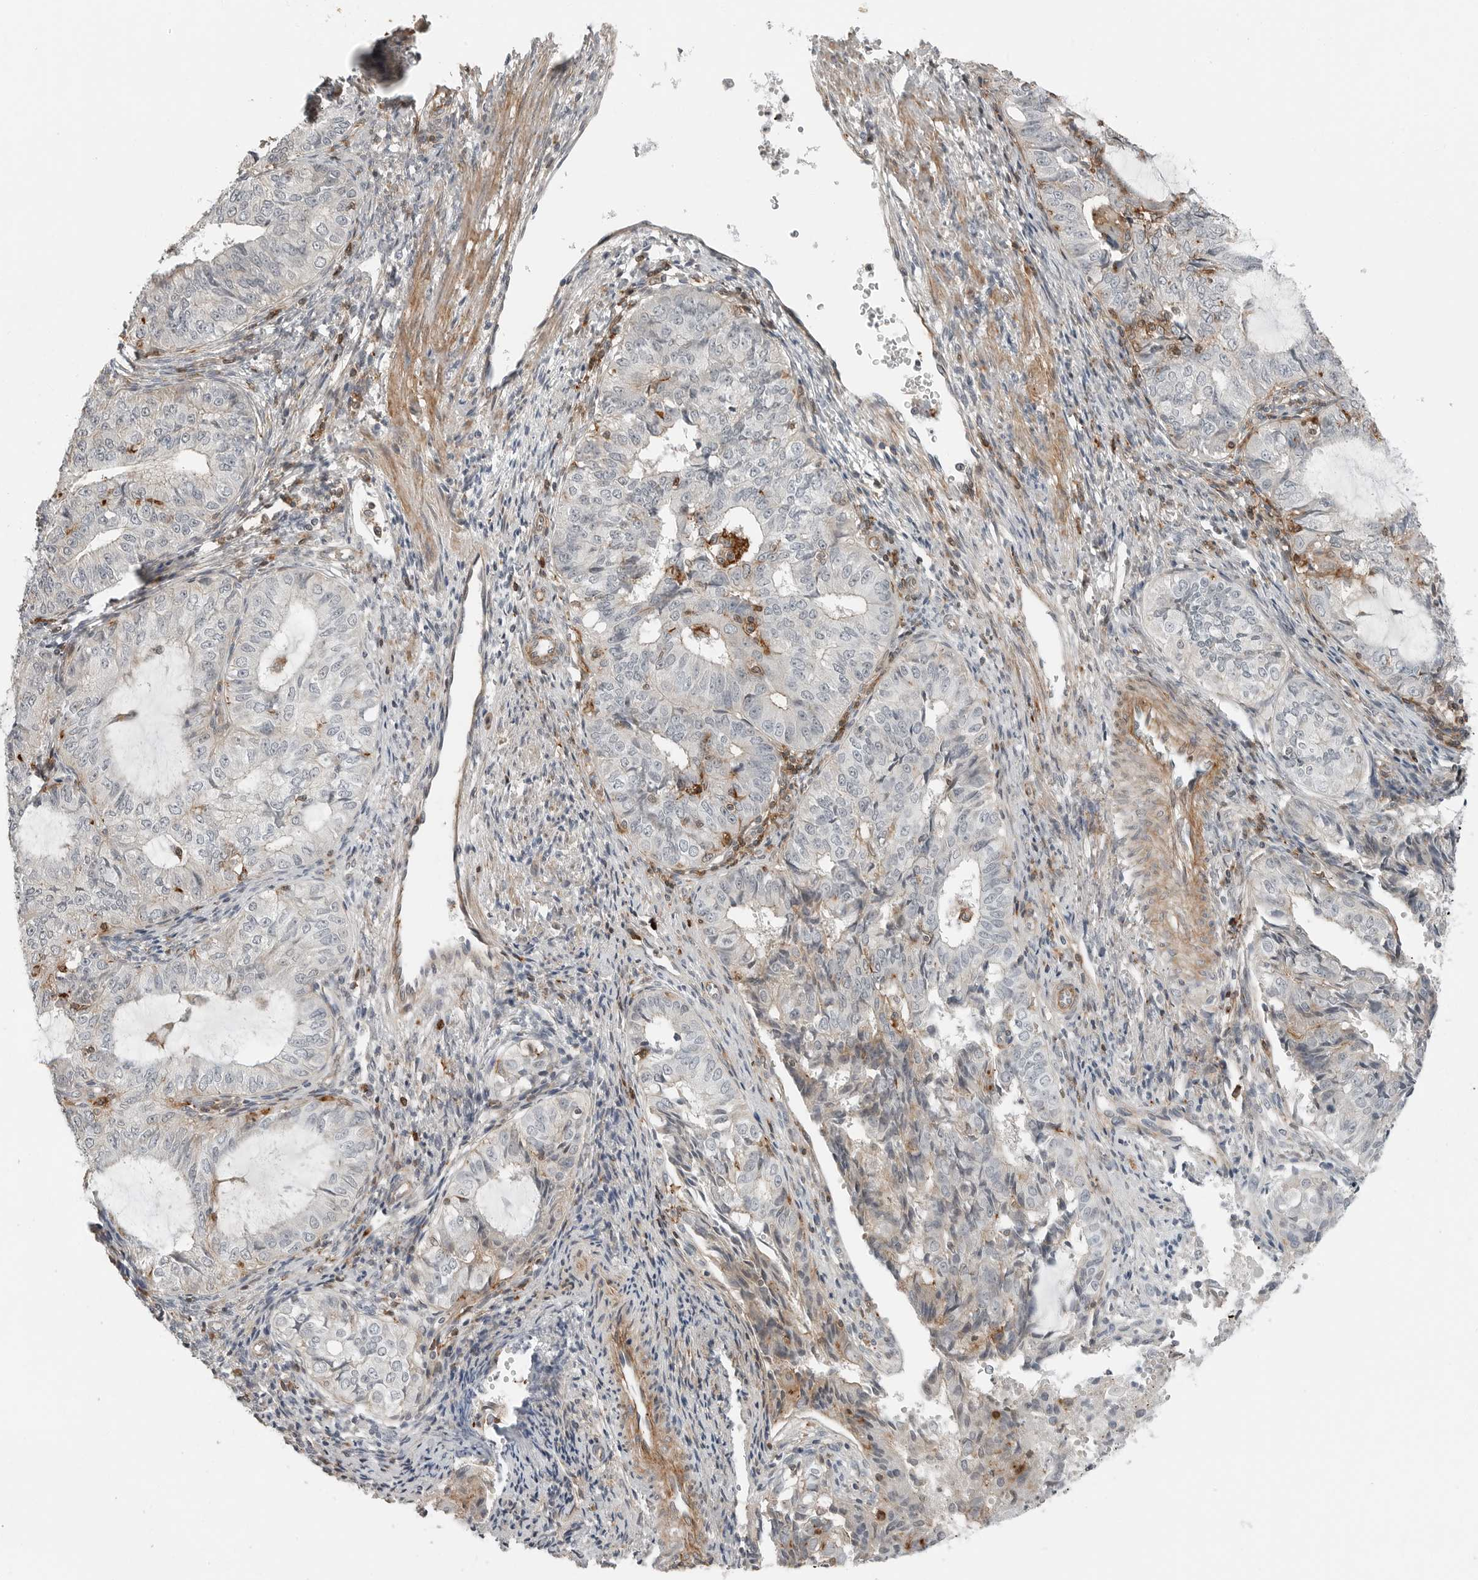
{"staining": {"intensity": "moderate", "quantity": "<25%", "location": "cytoplasmic/membranous"}, "tissue": "endometrial cancer", "cell_type": "Tumor cells", "image_type": "cancer", "snomed": [{"axis": "morphology", "description": "Adenocarcinoma, NOS"}, {"axis": "topography", "description": "Endometrium"}], "caption": "Immunohistochemical staining of endometrial adenocarcinoma reveals low levels of moderate cytoplasmic/membranous protein expression in about <25% of tumor cells.", "gene": "LEFTY2", "patient": {"sex": "female", "age": 32}}